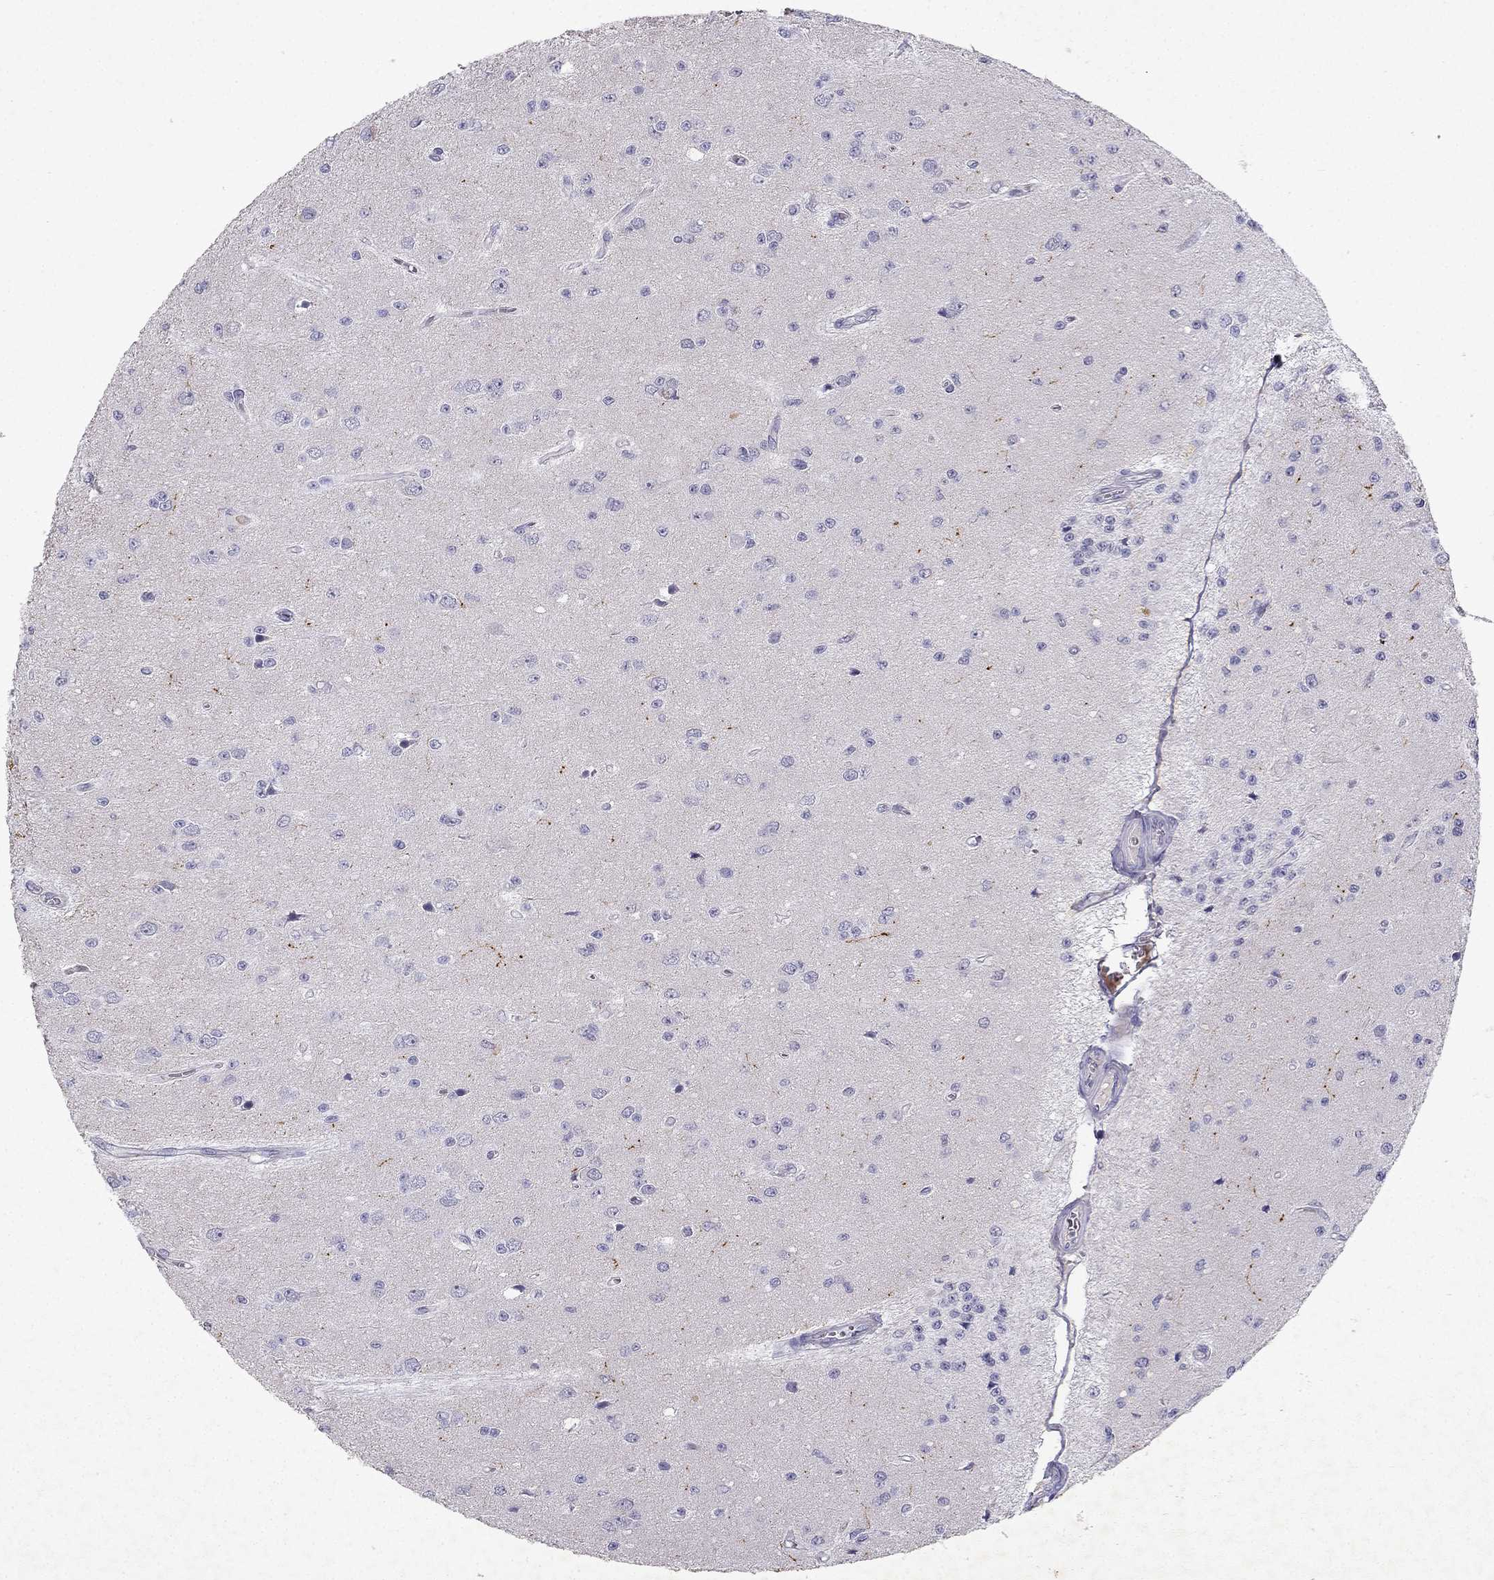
{"staining": {"intensity": "negative", "quantity": "none", "location": "none"}, "tissue": "glioma", "cell_type": "Tumor cells", "image_type": "cancer", "snomed": [{"axis": "morphology", "description": "Glioma, malignant, Low grade"}, {"axis": "topography", "description": "Brain"}], "caption": "Tumor cells show no significant staining in malignant glioma (low-grade). (DAB (3,3'-diaminobenzidine) immunohistochemistry, high magnification).", "gene": "SLC6A4", "patient": {"sex": "female", "age": 45}}